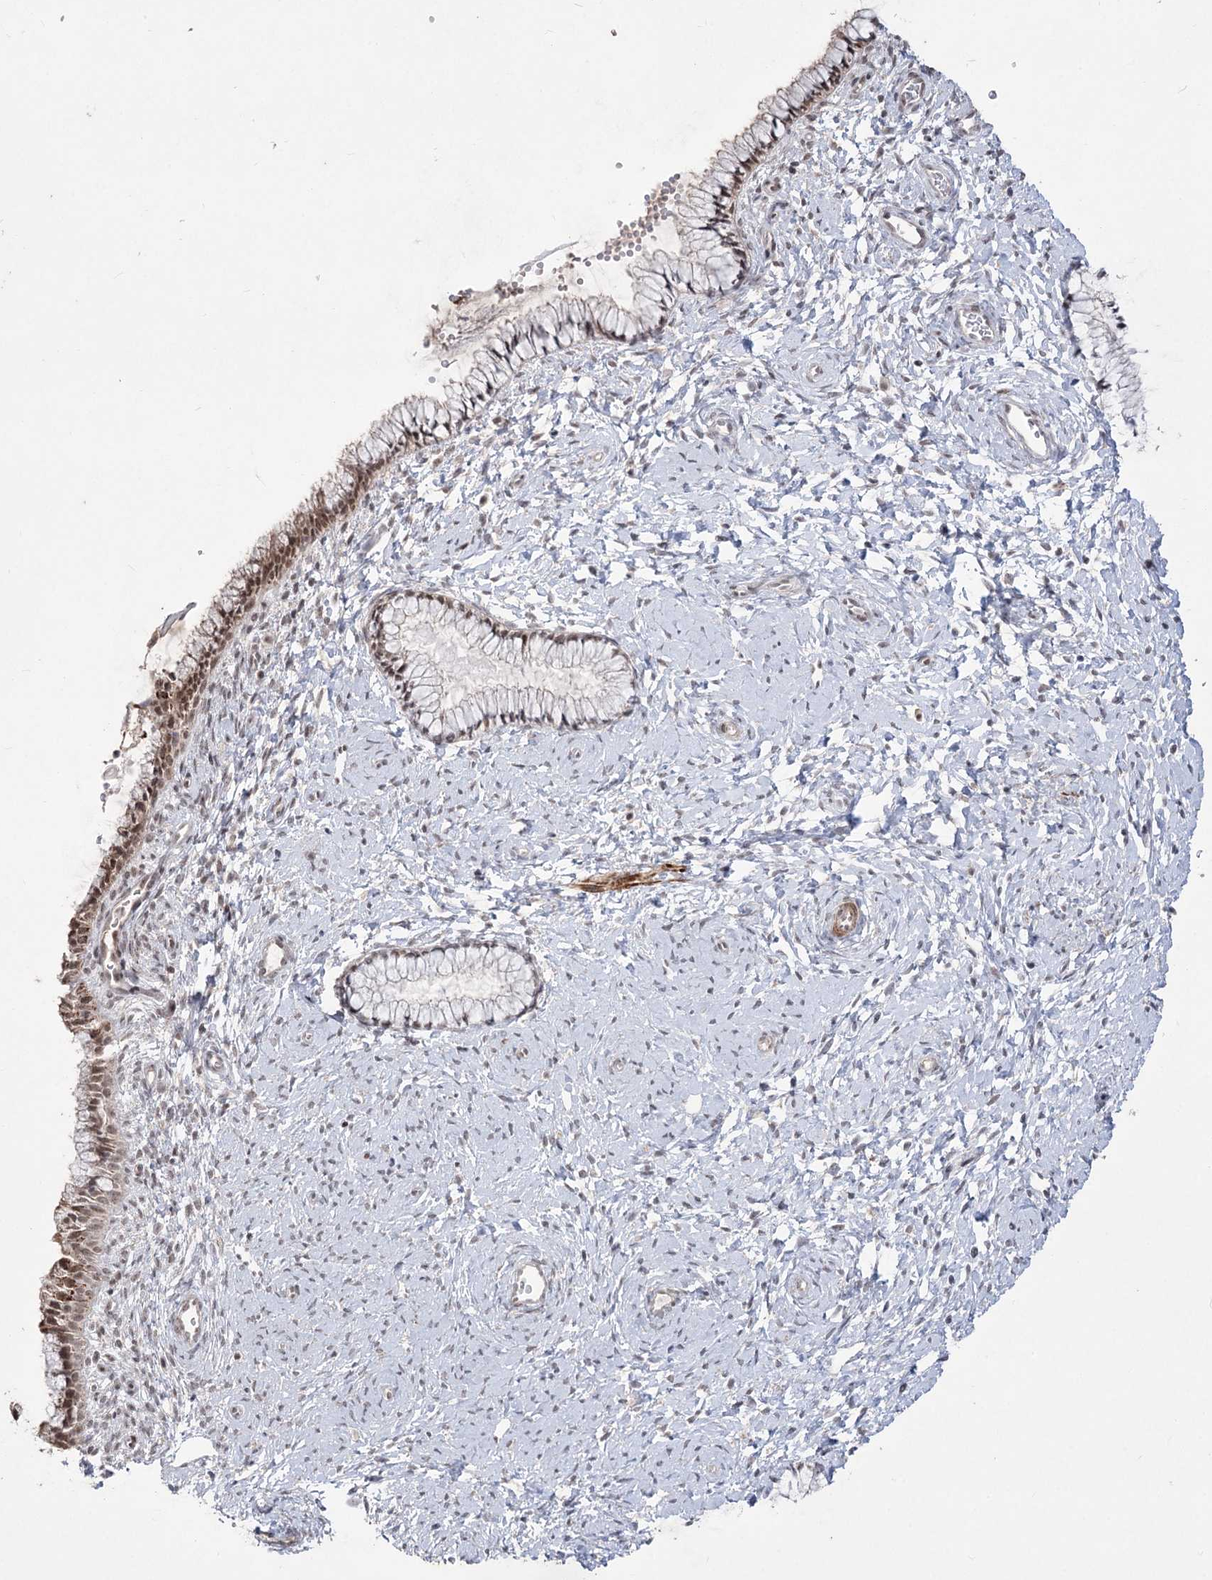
{"staining": {"intensity": "moderate", "quantity": "25%-75%", "location": "nuclear"}, "tissue": "cervix", "cell_type": "Glandular cells", "image_type": "normal", "snomed": [{"axis": "morphology", "description": "Normal tissue, NOS"}, {"axis": "topography", "description": "Cervix"}], "caption": "This micrograph displays immunohistochemistry (IHC) staining of normal cervix, with medium moderate nuclear positivity in about 25%-75% of glandular cells.", "gene": "ZSCAN23", "patient": {"sex": "female", "age": 33}}